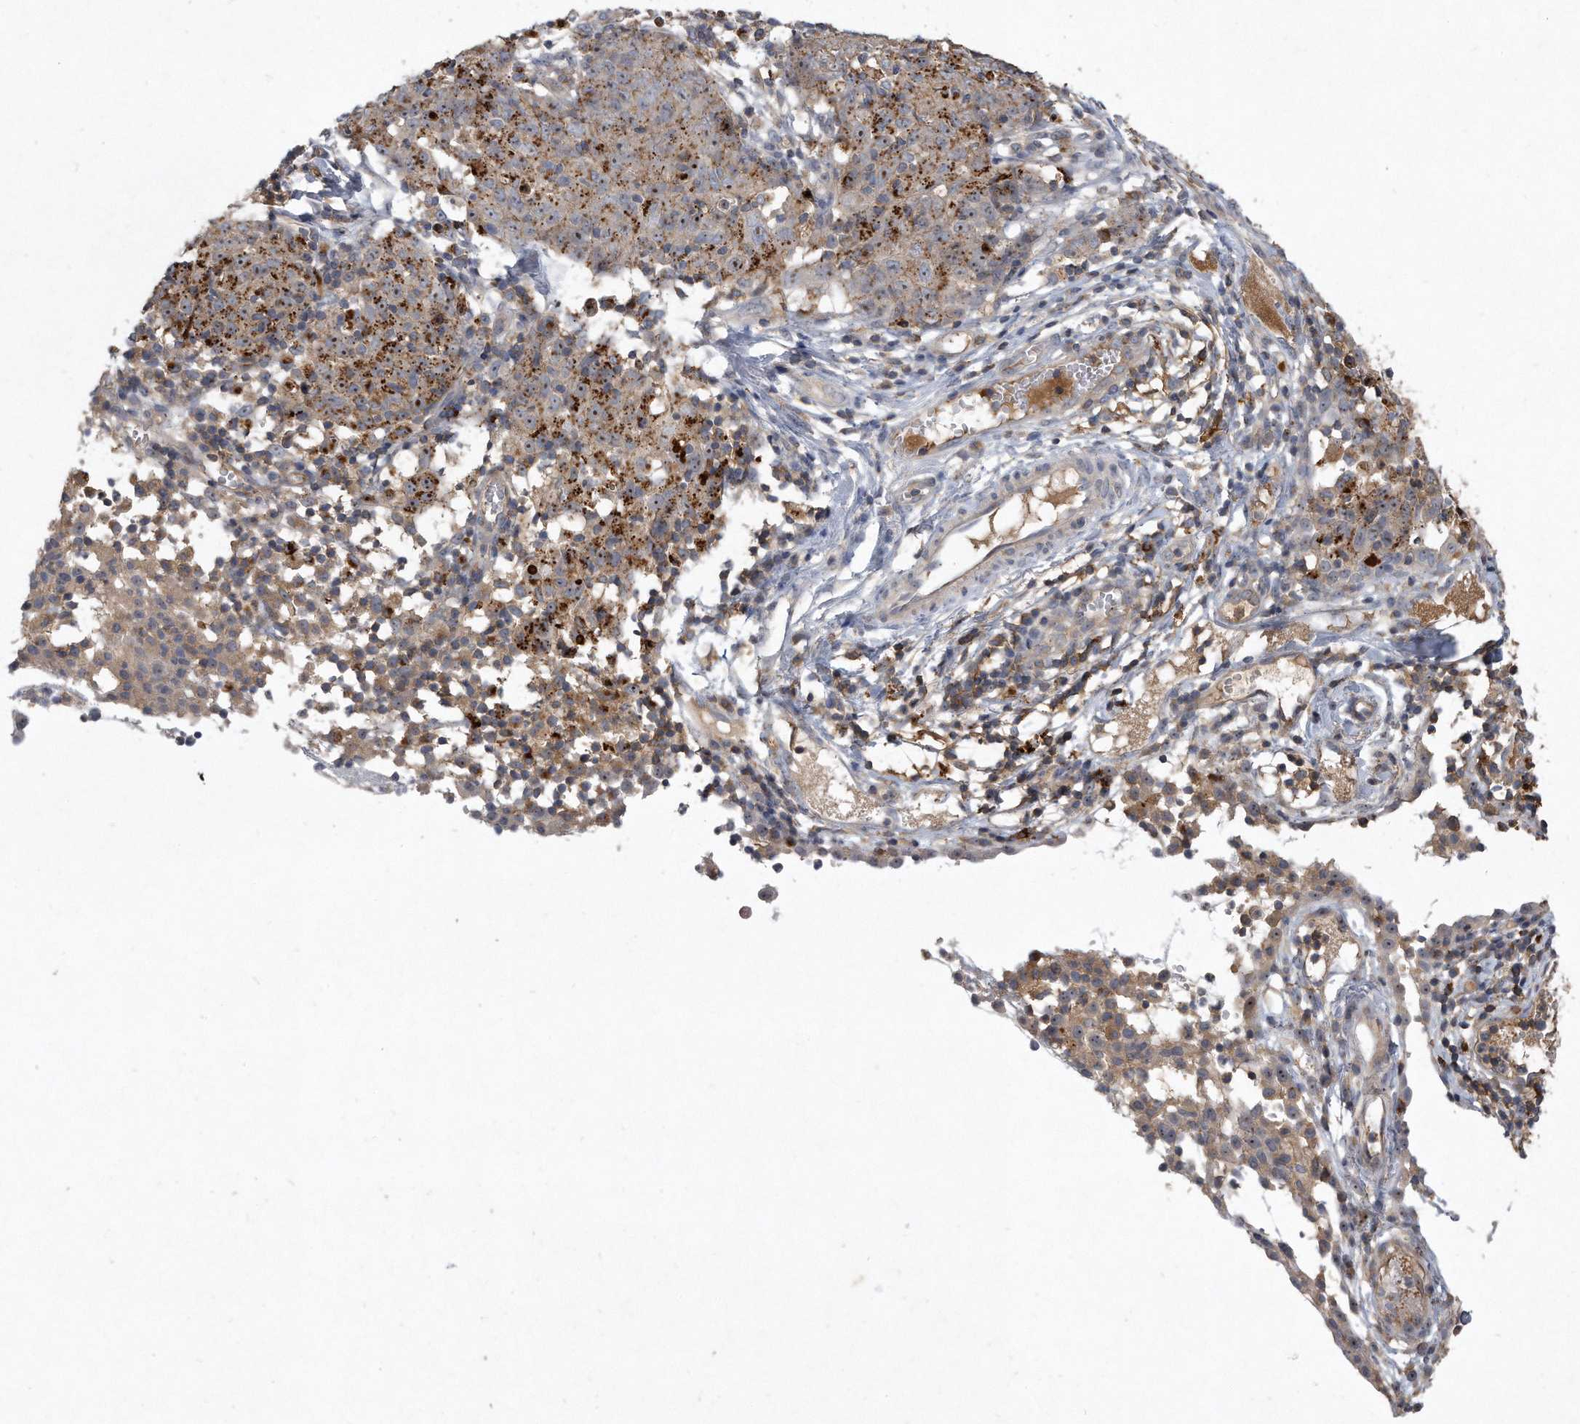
{"staining": {"intensity": "moderate", "quantity": ">75%", "location": "cytoplasmic/membranous"}, "tissue": "ovarian cancer", "cell_type": "Tumor cells", "image_type": "cancer", "snomed": [{"axis": "morphology", "description": "Carcinoma, endometroid"}, {"axis": "topography", "description": "Ovary"}], "caption": "Endometroid carcinoma (ovarian) tissue demonstrates moderate cytoplasmic/membranous positivity in about >75% of tumor cells (Stains: DAB in brown, nuclei in blue, Microscopy: brightfield microscopy at high magnification).", "gene": "PGBD2", "patient": {"sex": "female", "age": 42}}